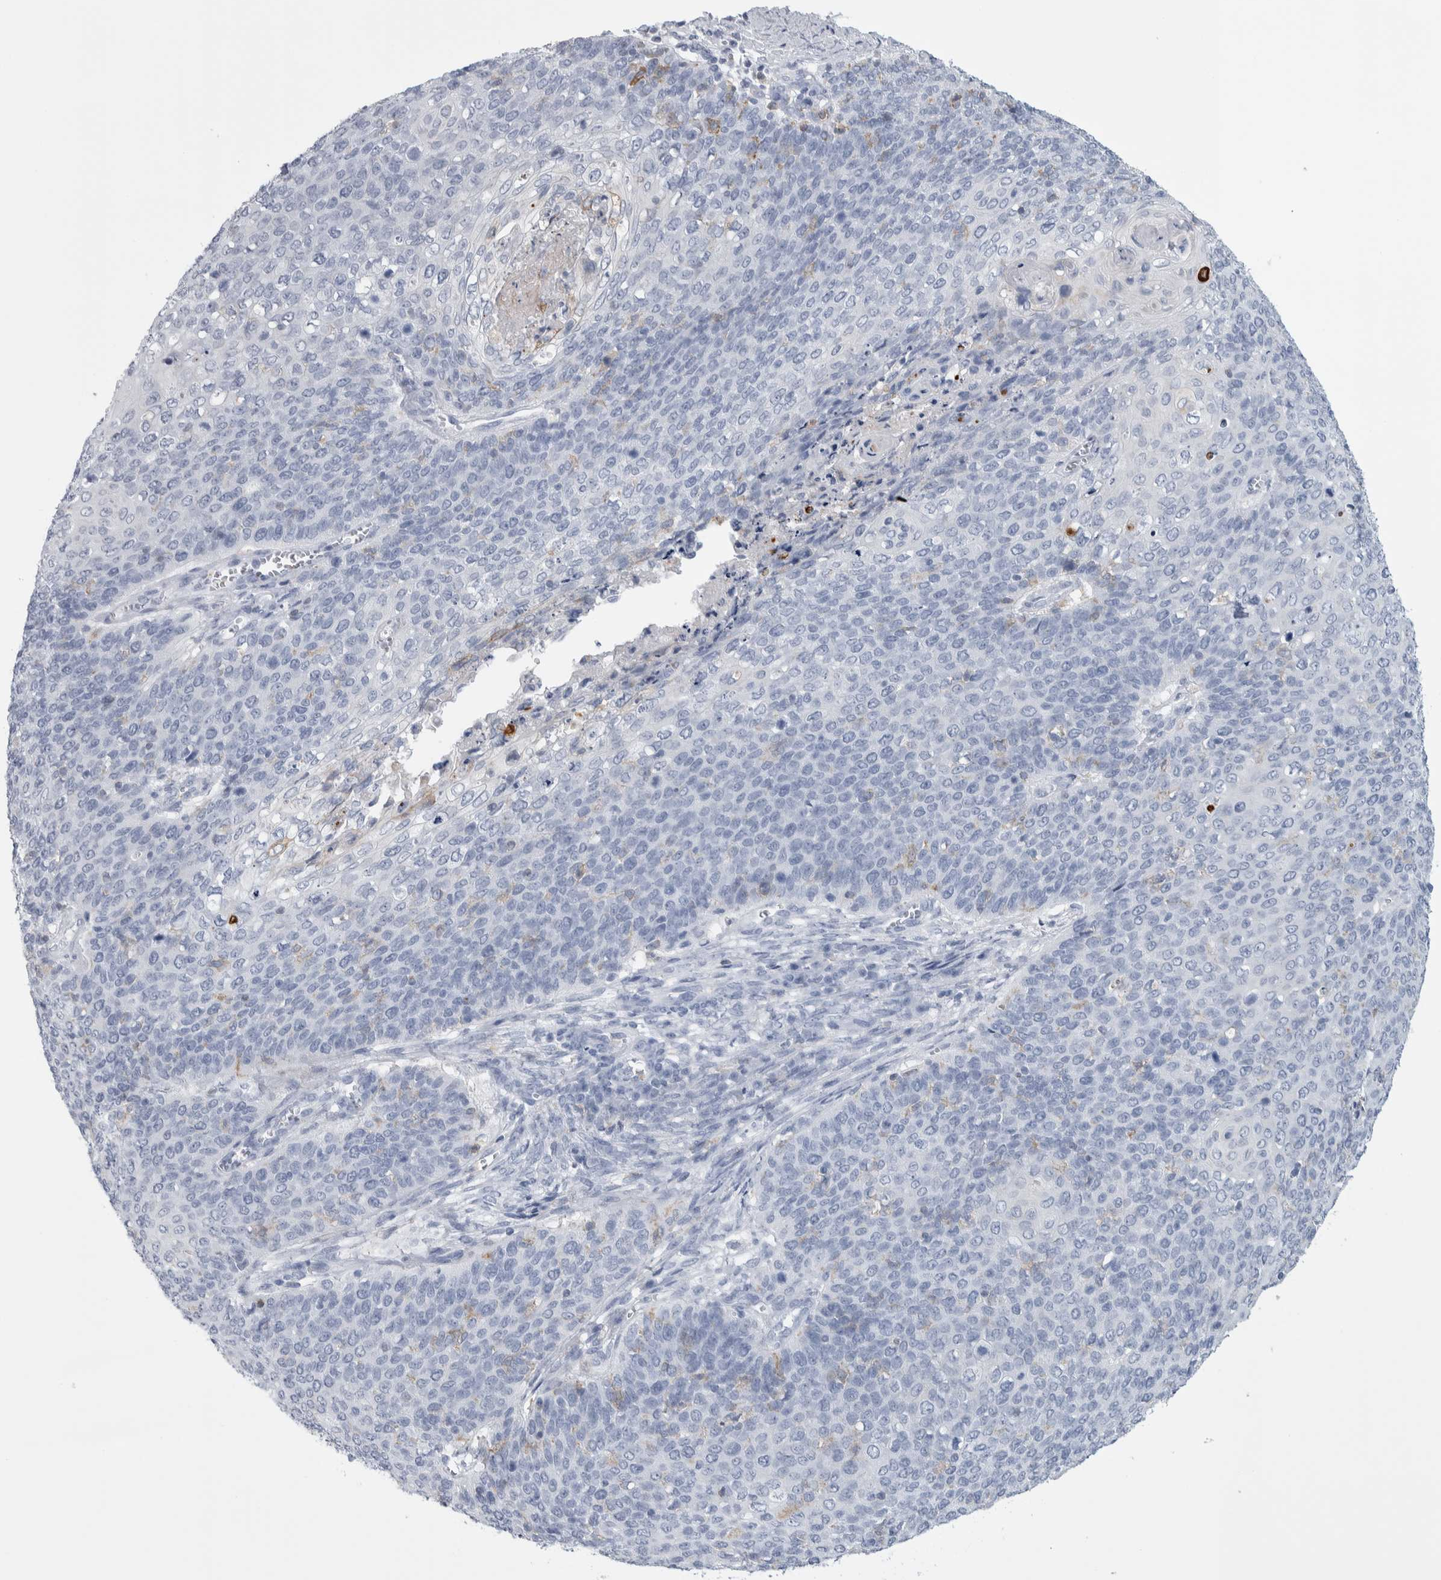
{"staining": {"intensity": "negative", "quantity": "none", "location": "none"}, "tissue": "cervical cancer", "cell_type": "Tumor cells", "image_type": "cancer", "snomed": [{"axis": "morphology", "description": "Squamous cell carcinoma, NOS"}, {"axis": "topography", "description": "Cervix"}], "caption": "IHC of cervical squamous cell carcinoma reveals no positivity in tumor cells.", "gene": "SKAP2", "patient": {"sex": "female", "age": 39}}